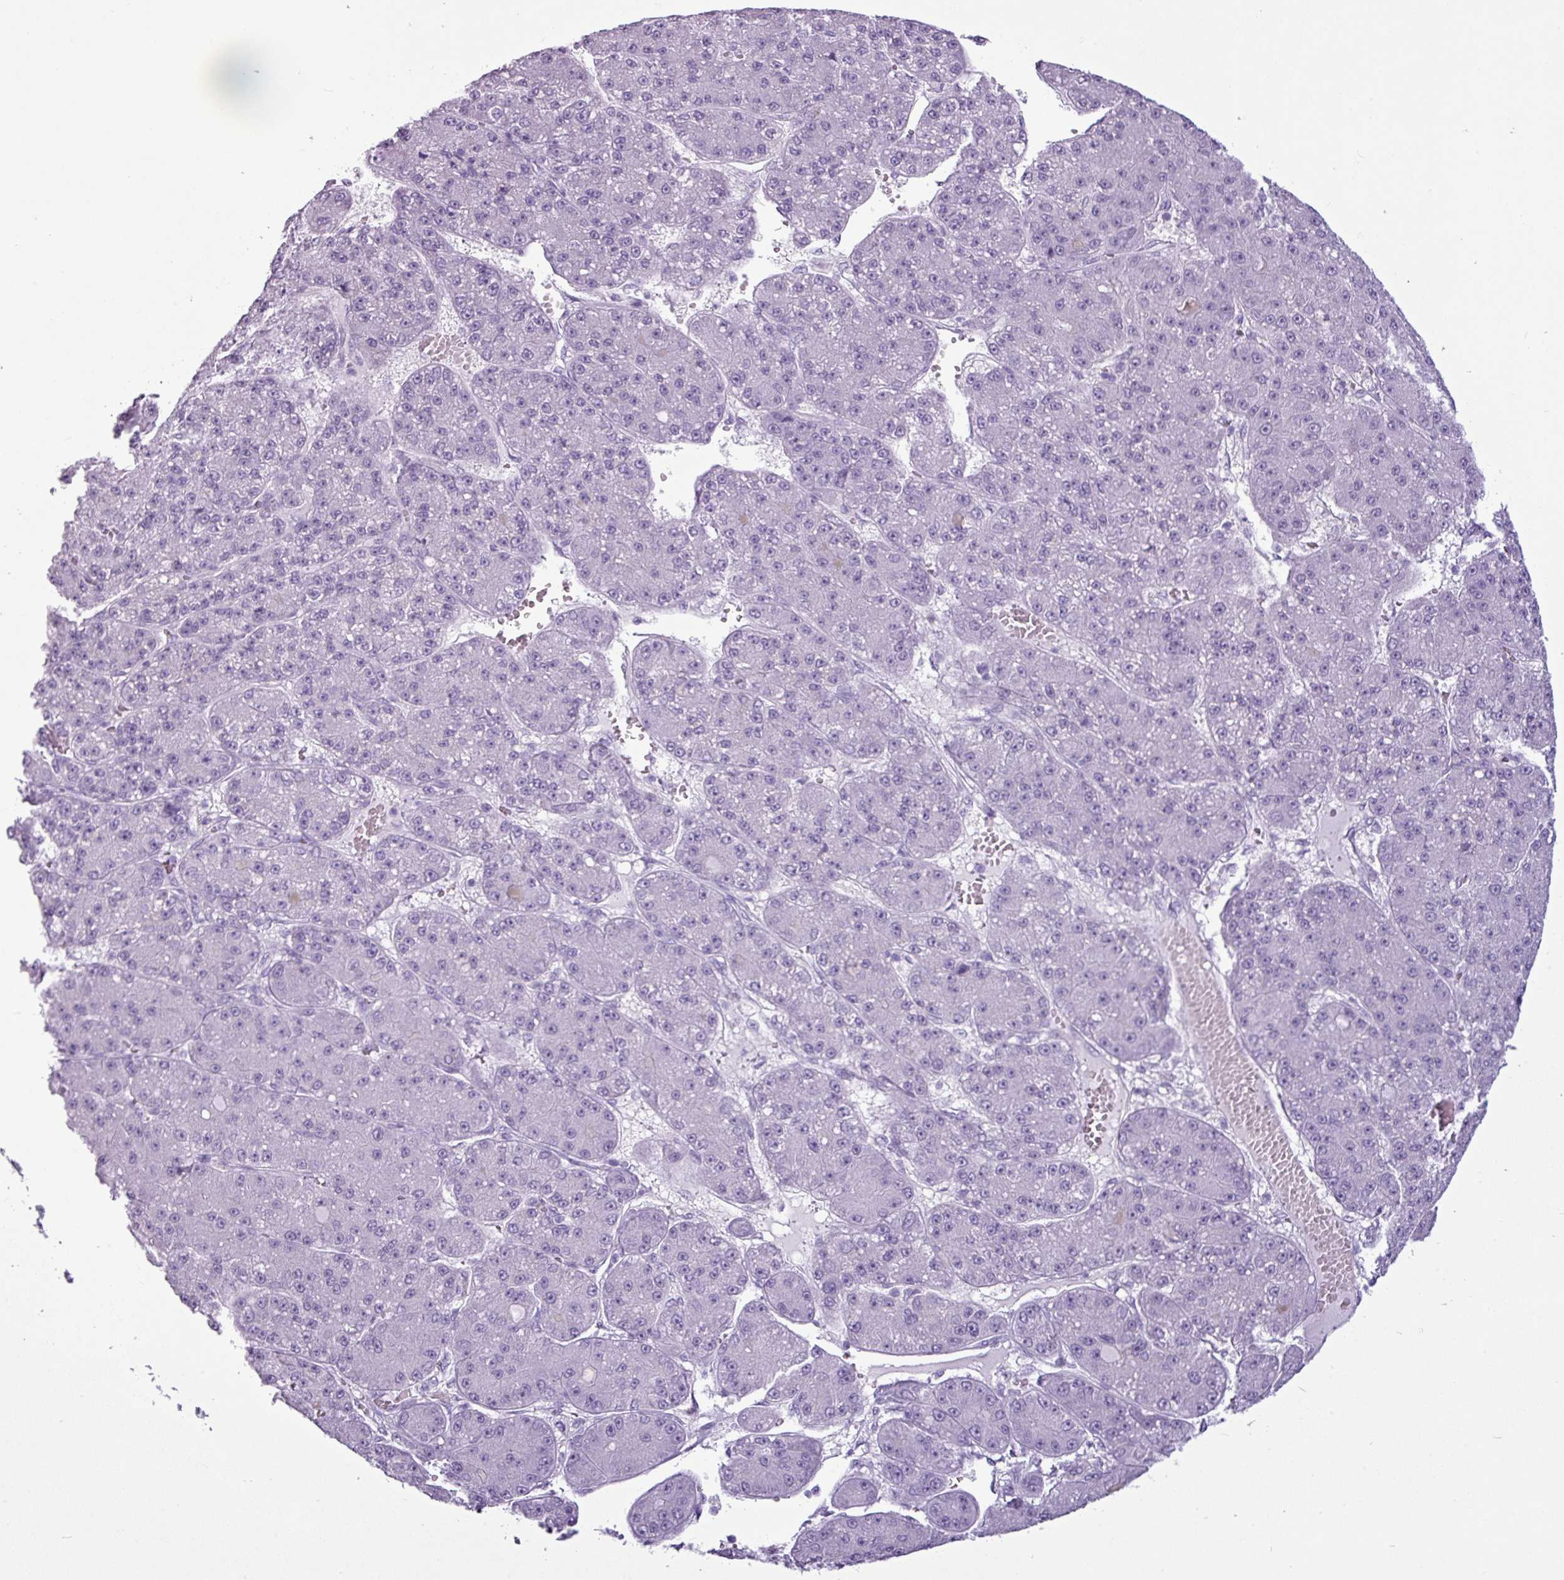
{"staining": {"intensity": "negative", "quantity": "none", "location": "none"}, "tissue": "liver cancer", "cell_type": "Tumor cells", "image_type": "cancer", "snomed": [{"axis": "morphology", "description": "Carcinoma, Hepatocellular, NOS"}, {"axis": "topography", "description": "Liver"}], "caption": "High magnification brightfield microscopy of liver cancer stained with DAB (3,3'-diaminobenzidine) (brown) and counterstained with hematoxylin (blue): tumor cells show no significant expression. (DAB IHC with hematoxylin counter stain).", "gene": "AMY1B", "patient": {"sex": "male", "age": 67}}